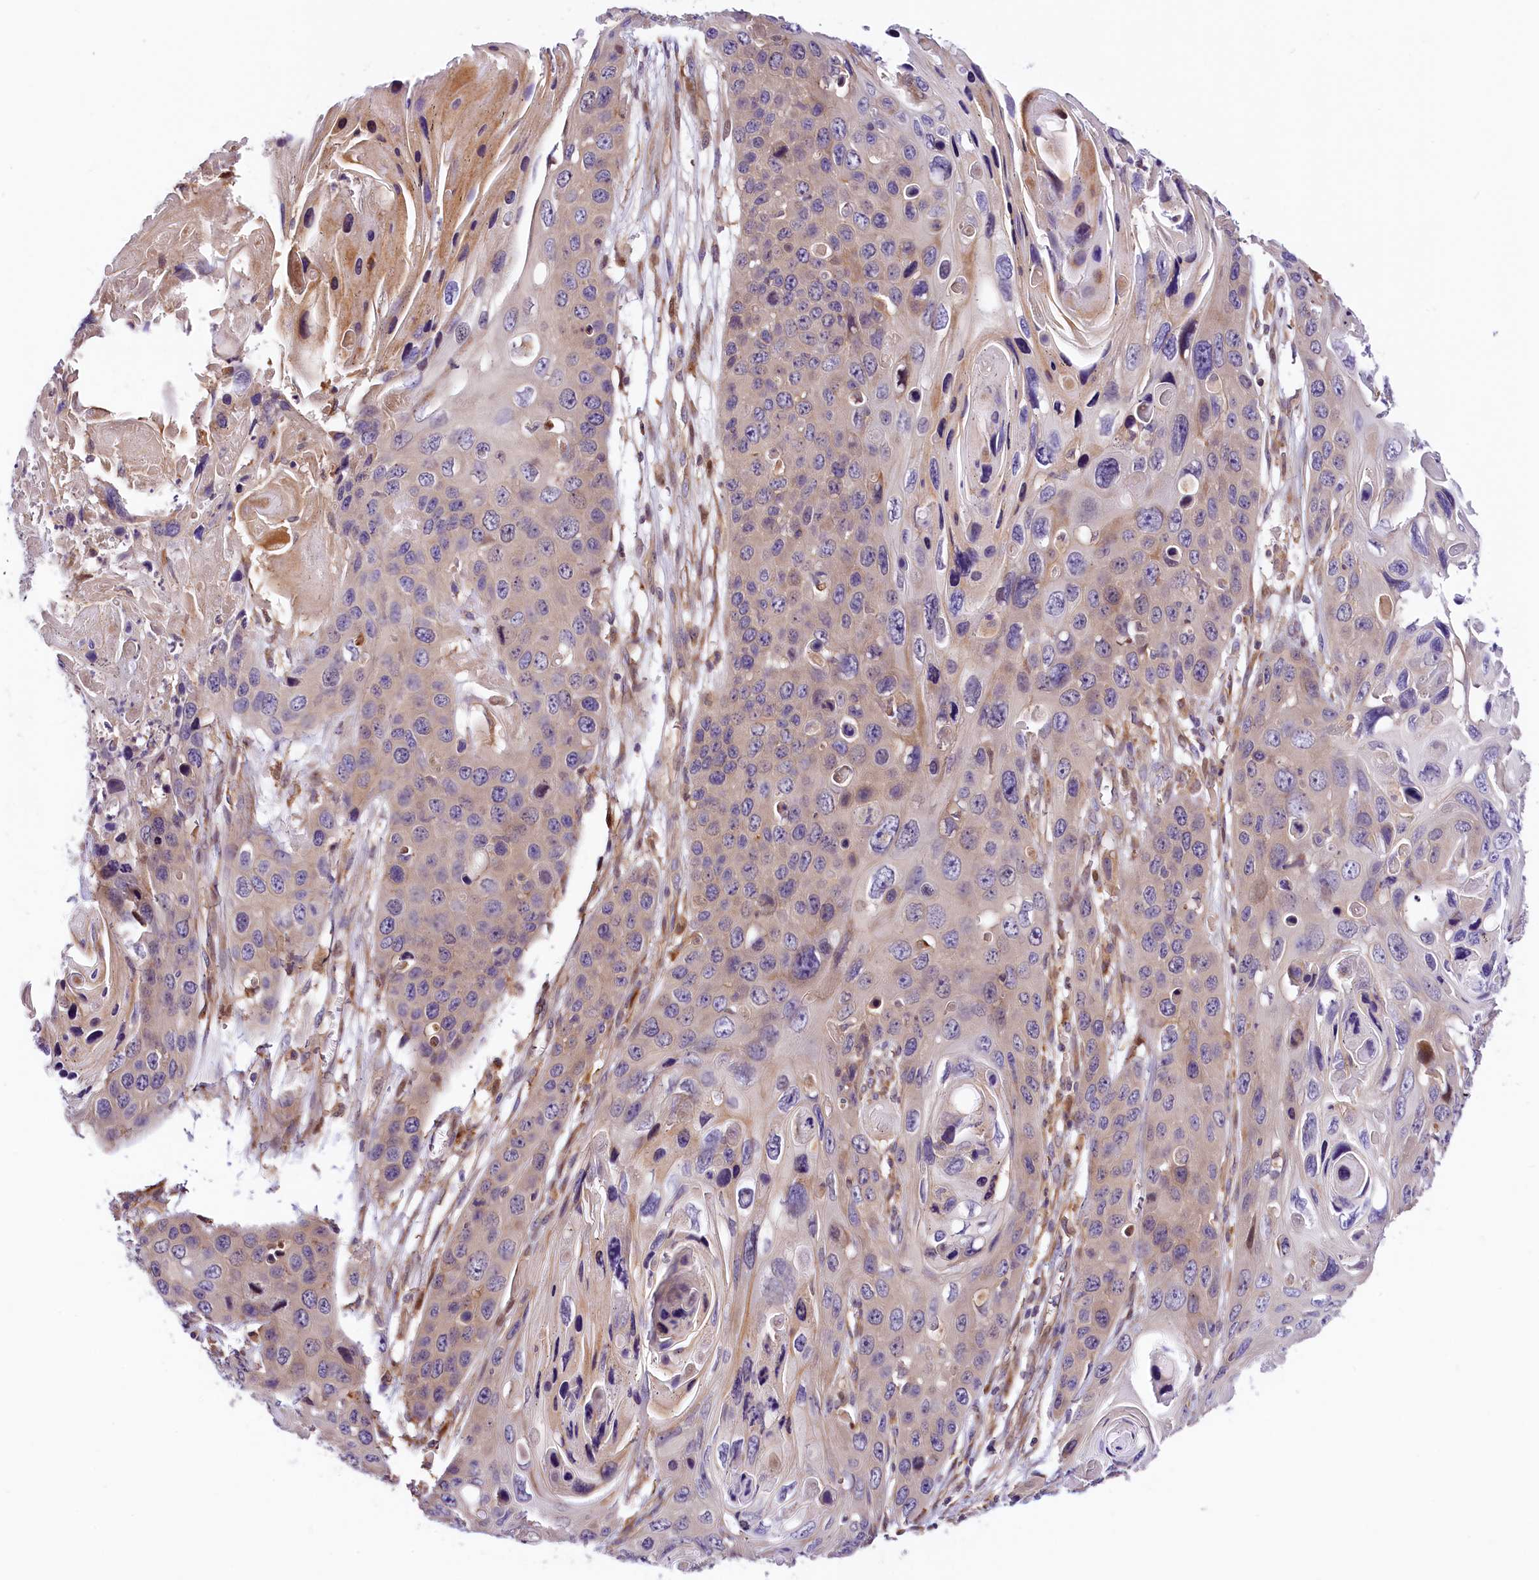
{"staining": {"intensity": "weak", "quantity": "<25%", "location": "cytoplasmic/membranous"}, "tissue": "skin cancer", "cell_type": "Tumor cells", "image_type": "cancer", "snomed": [{"axis": "morphology", "description": "Squamous cell carcinoma, NOS"}, {"axis": "topography", "description": "Skin"}], "caption": "A high-resolution micrograph shows IHC staining of skin cancer, which demonstrates no significant staining in tumor cells. (Immunohistochemistry (ihc), brightfield microscopy, high magnification).", "gene": "ARMC6", "patient": {"sex": "male", "age": 55}}